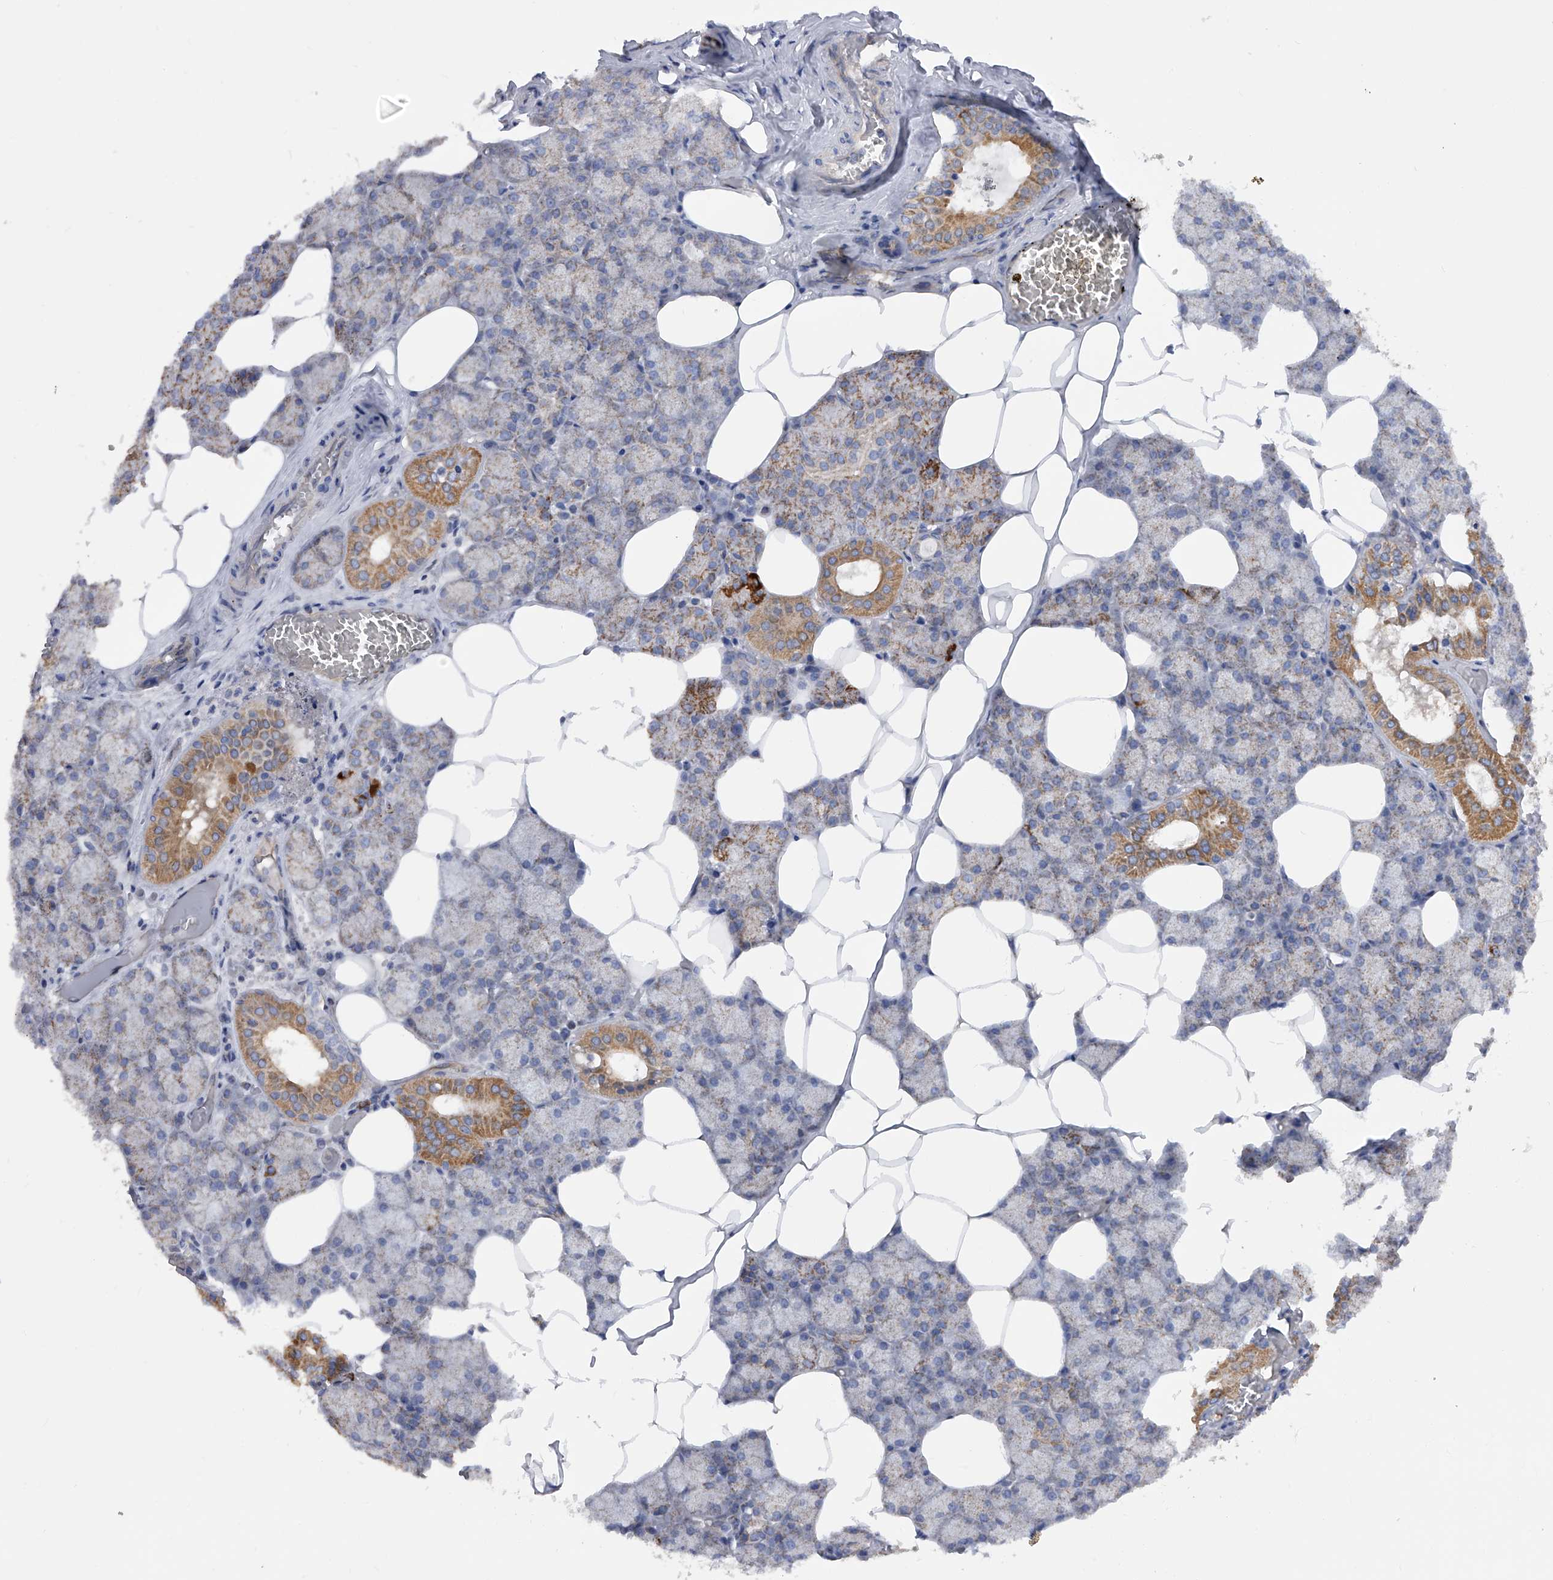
{"staining": {"intensity": "moderate", "quantity": ">75%", "location": "cytoplasmic/membranous"}, "tissue": "salivary gland", "cell_type": "Glandular cells", "image_type": "normal", "snomed": [{"axis": "morphology", "description": "Normal tissue, NOS"}, {"axis": "topography", "description": "Salivary gland"}], "caption": "IHC micrograph of unremarkable human salivary gland stained for a protein (brown), which demonstrates medium levels of moderate cytoplasmic/membranous expression in approximately >75% of glandular cells.", "gene": "PDSS2", "patient": {"sex": "male", "age": 62}}